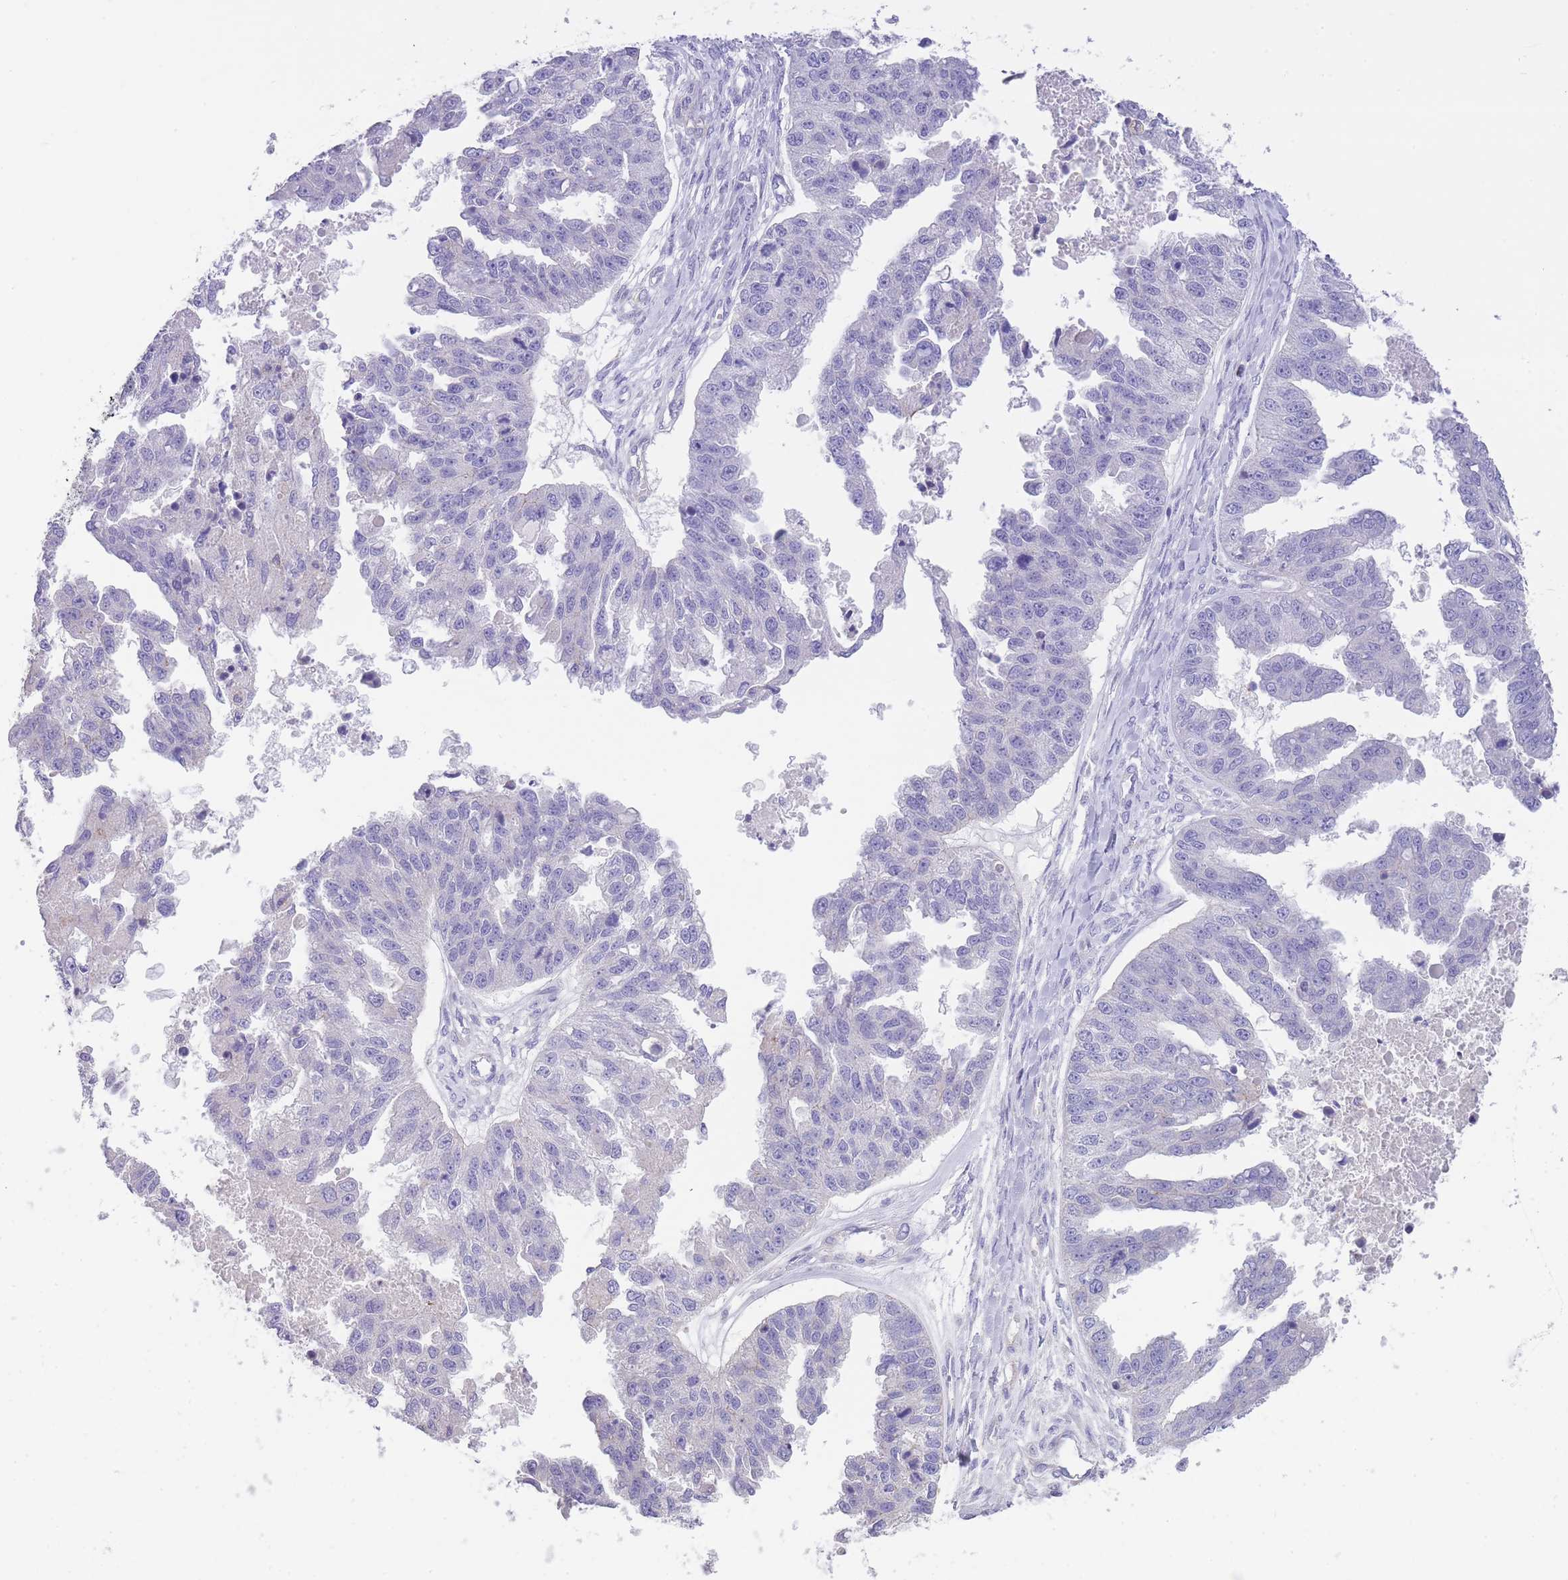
{"staining": {"intensity": "negative", "quantity": "none", "location": "none"}, "tissue": "ovarian cancer", "cell_type": "Tumor cells", "image_type": "cancer", "snomed": [{"axis": "morphology", "description": "Cystadenocarcinoma, serous, NOS"}, {"axis": "topography", "description": "Ovary"}], "caption": "An image of ovarian cancer stained for a protein exhibits no brown staining in tumor cells.", "gene": "LDB3", "patient": {"sex": "female", "age": 58}}